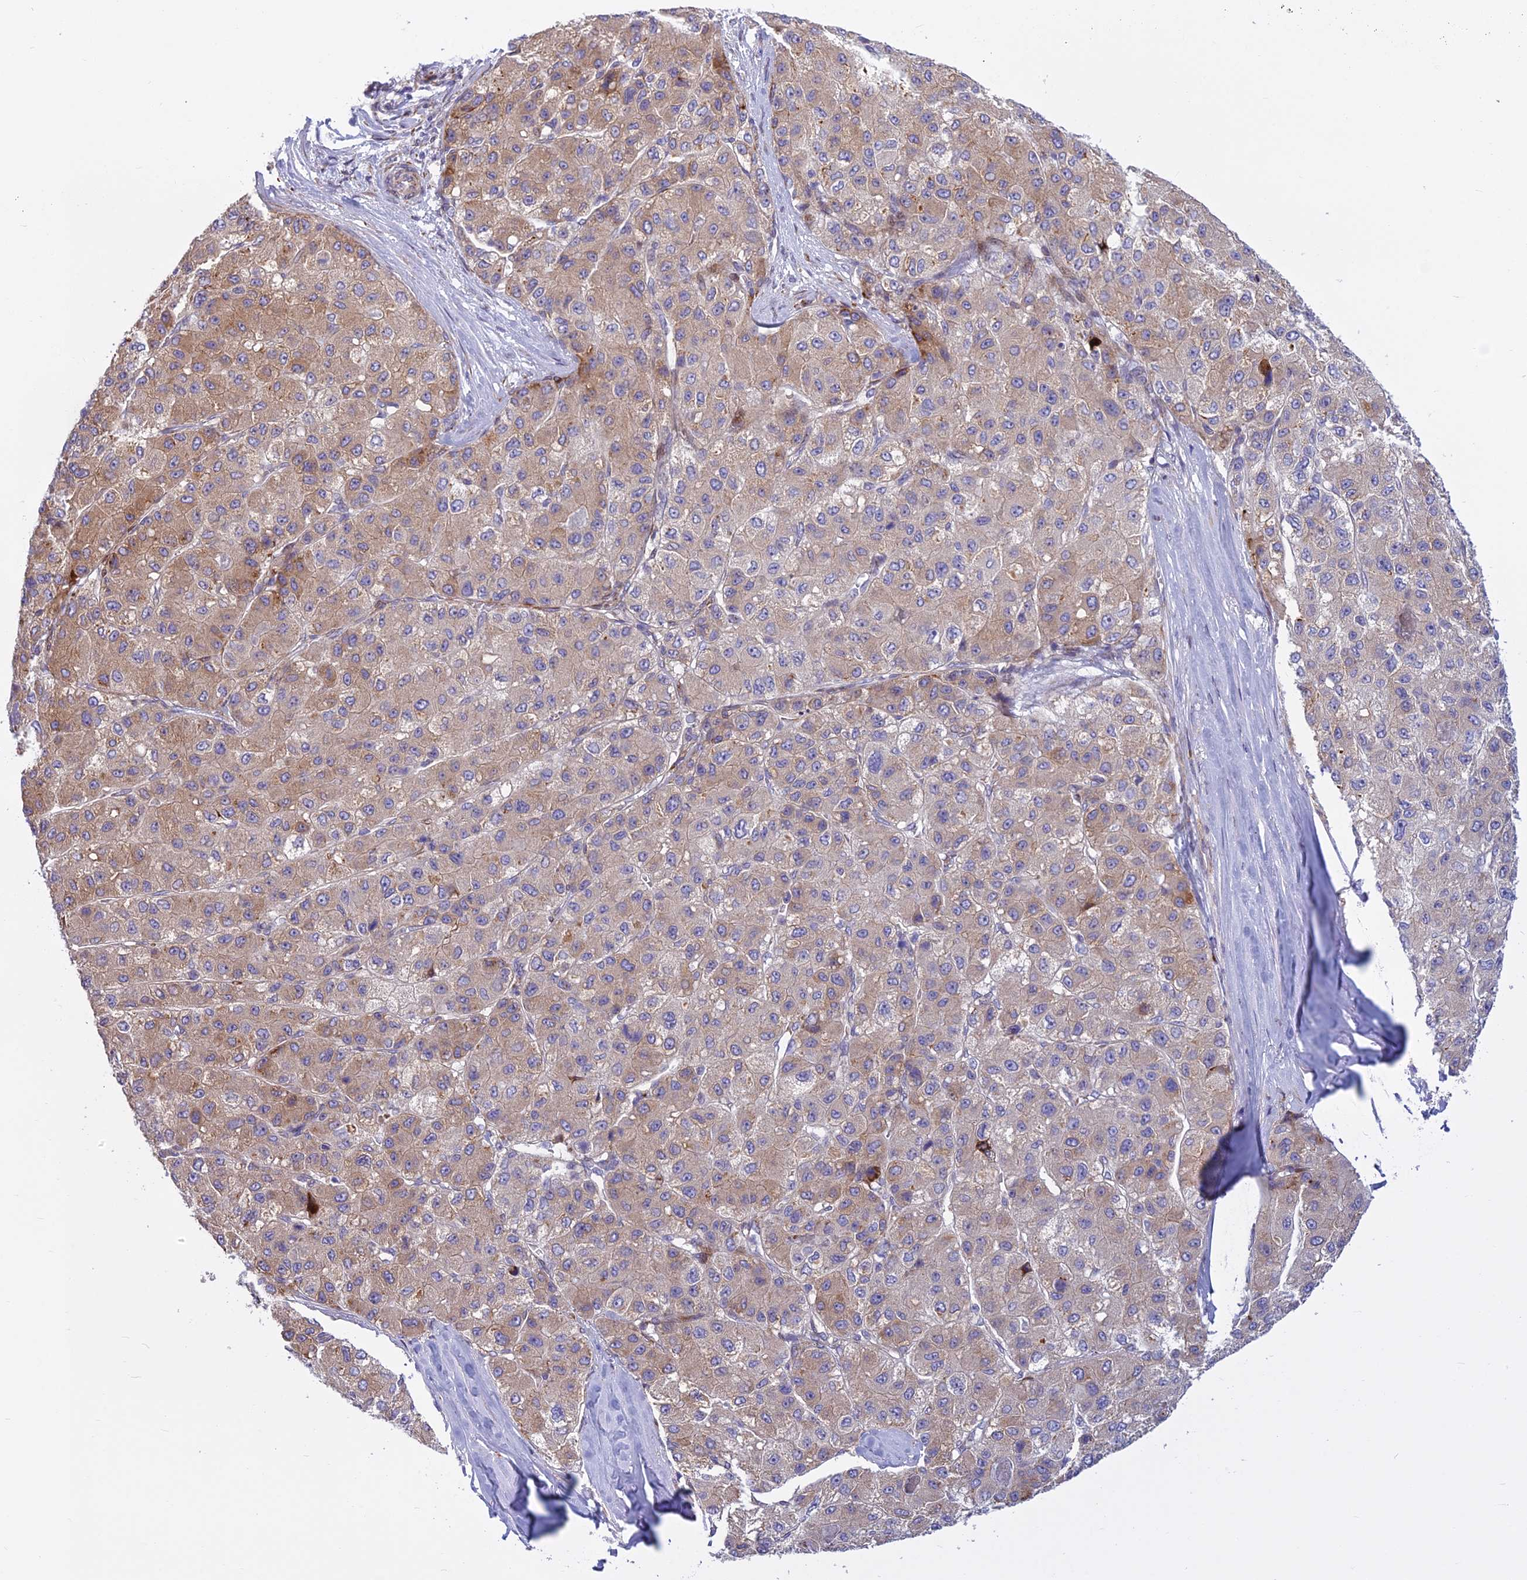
{"staining": {"intensity": "weak", "quantity": ">75%", "location": "cytoplasmic/membranous"}, "tissue": "liver cancer", "cell_type": "Tumor cells", "image_type": "cancer", "snomed": [{"axis": "morphology", "description": "Carcinoma, Hepatocellular, NOS"}, {"axis": "topography", "description": "Liver"}], "caption": "Immunohistochemistry (IHC) micrograph of neoplastic tissue: liver hepatocellular carcinoma stained using IHC demonstrates low levels of weak protein expression localized specifically in the cytoplasmic/membranous of tumor cells, appearing as a cytoplasmic/membranous brown color.", "gene": "PCDHB14", "patient": {"sex": "male", "age": 80}}